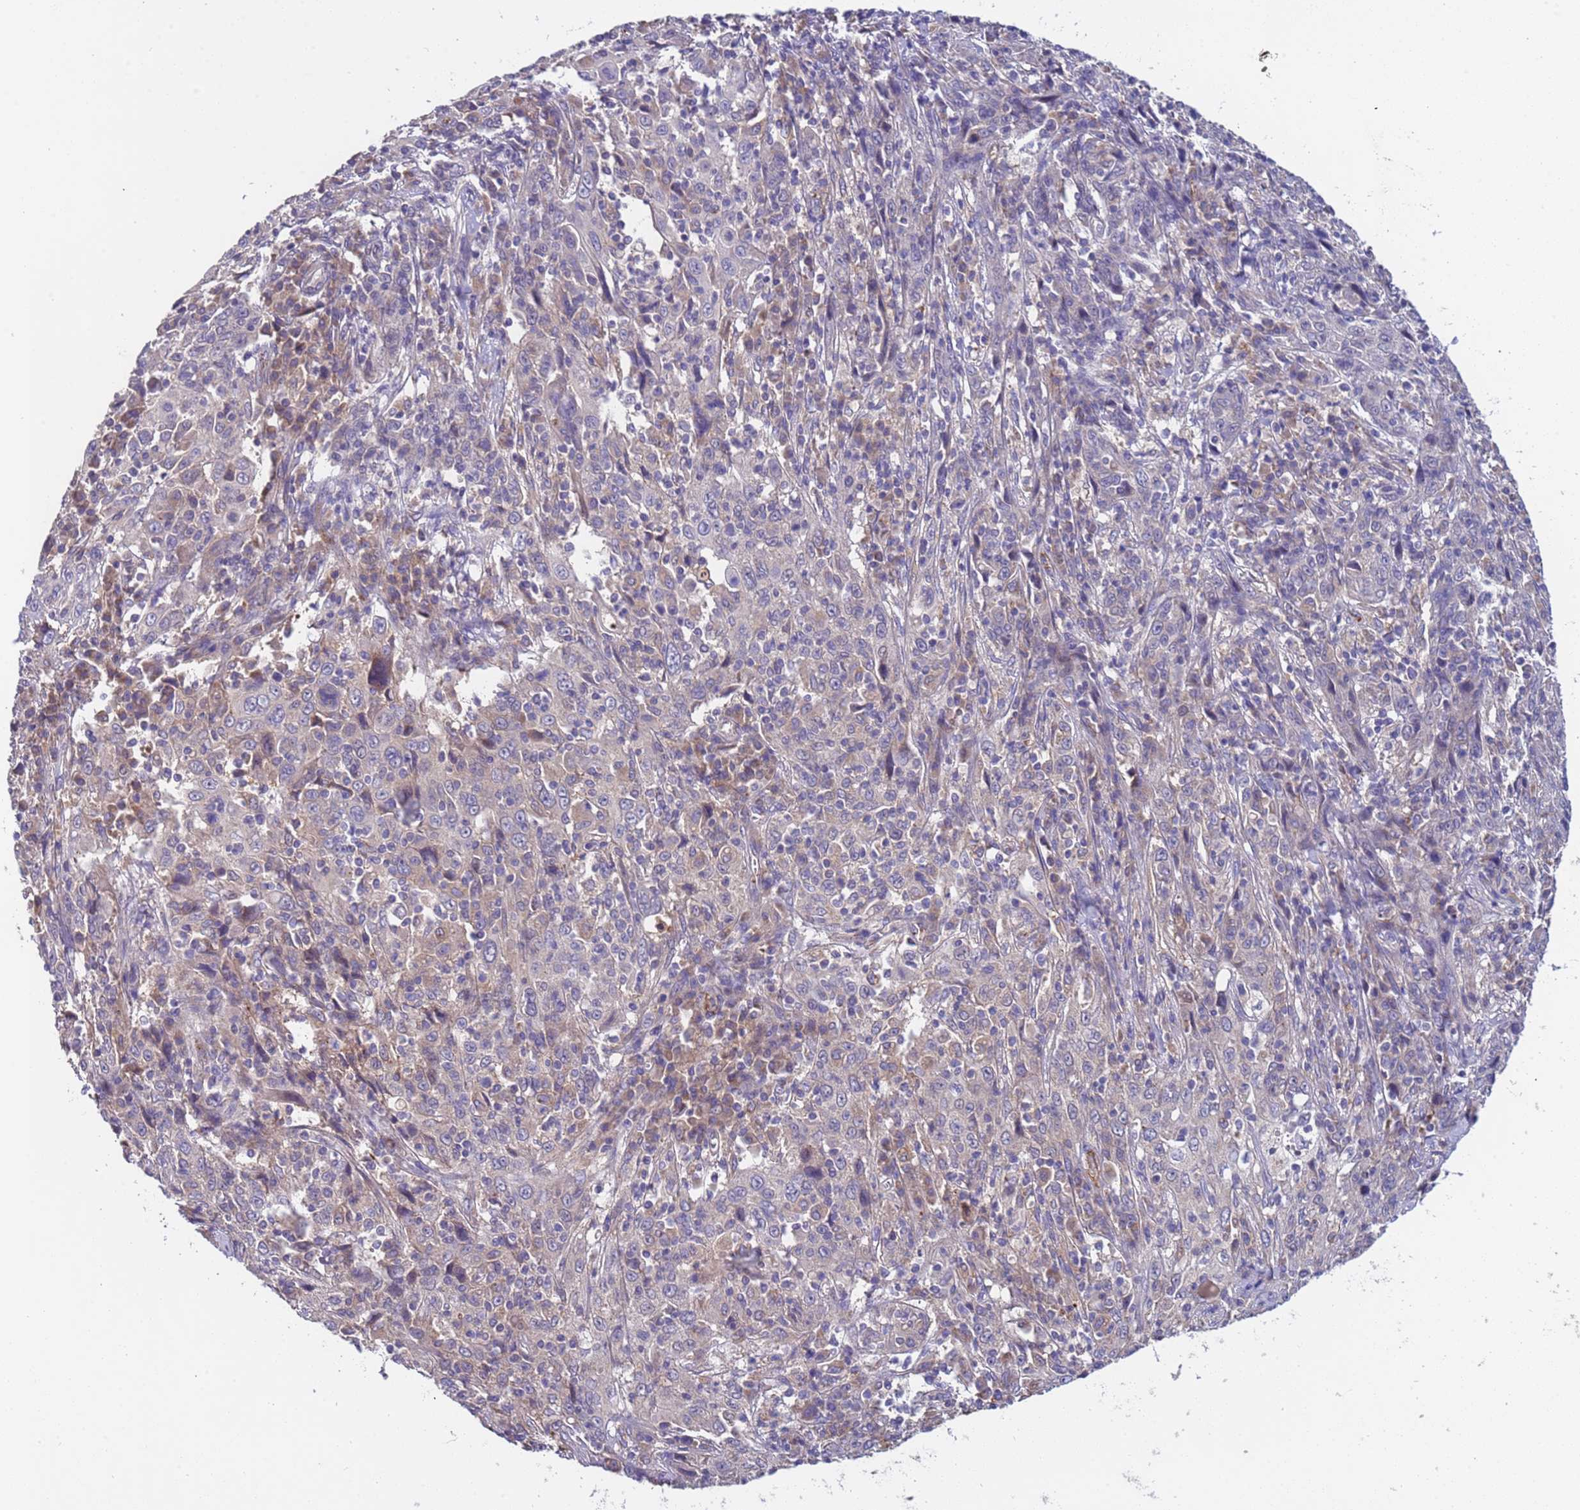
{"staining": {"intensity": "negative", "quantity": "none", "location": "none"}, "tissue": "cervical cancer", "cell_type": "Tumor cells", "image_type": "cancer", "snomed": [{"axis": "morphology", "description": "Squamous cell carcinoma, NOS"}, {"axis": "topography", "description": "Cervix"}], "caption": "There is no significant positivity in tumor cells of cervical squamous cell carcinoma.", "gene": "ZNF248", "patient": {"sex": "female", "age": 46}}